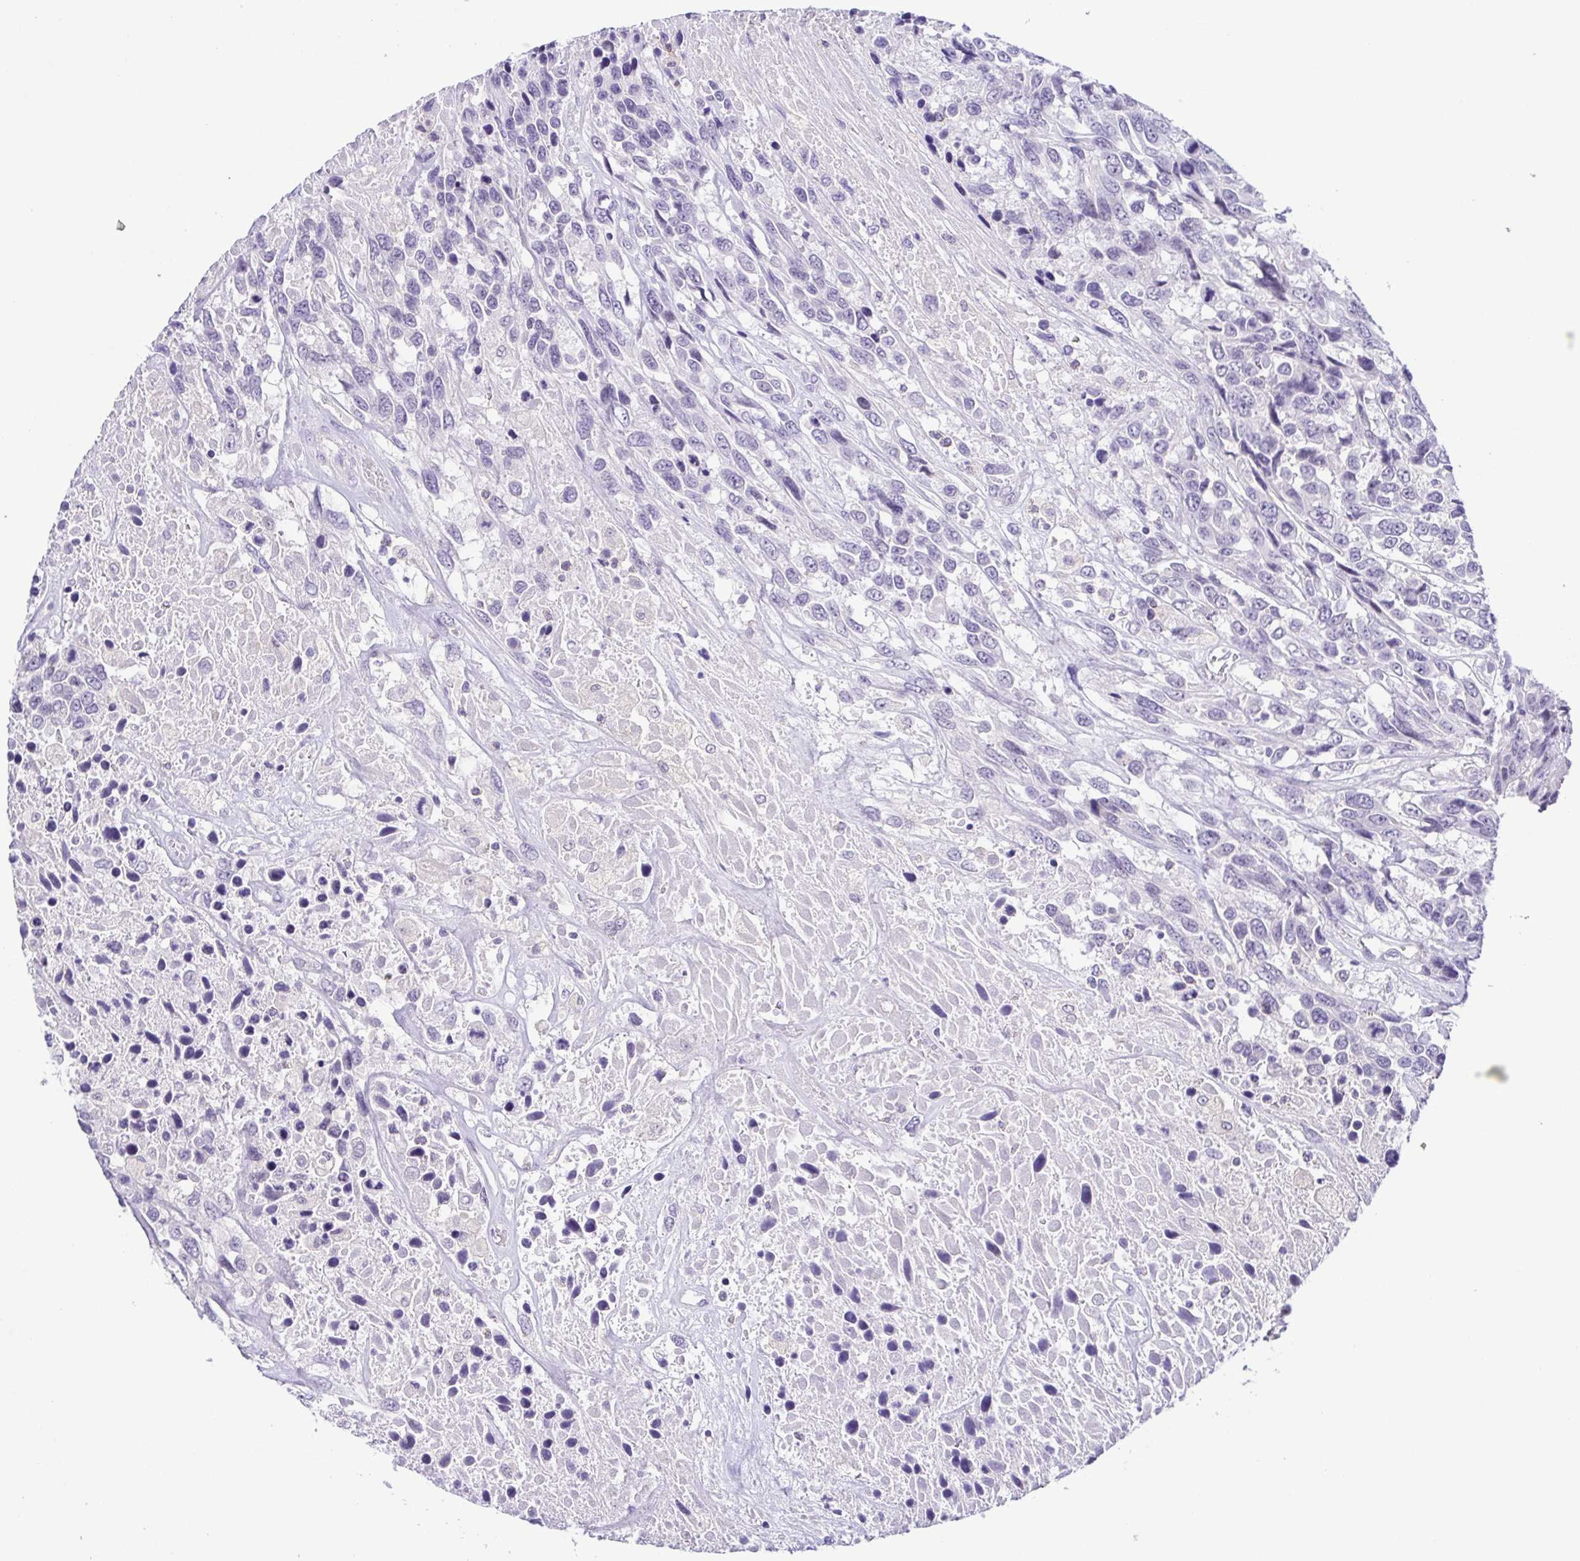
{"staining": {"intensity": "negative", "quantity": "none", "location": "none"}, "tissue": "urothelial cancer", "cell_type": "Tumor cells", "image_type": "cancer", "snomed": [{"axis": "morphology", "description": "Urothelial carcinoma, High grade"}, {"axis": "topography", "description": "Urinary bladder"}], "caption": "Protein analysis of urothelial carcinoma (high-grade) reveals no significant staining in tumor cells. Brightfield microscopy of immunohistochemistry stained with DAB (brown) and hematoxylin (blue), captured at high magnification.", "gene": "TERT", "patient": {"sex": "female", "age": 70}}